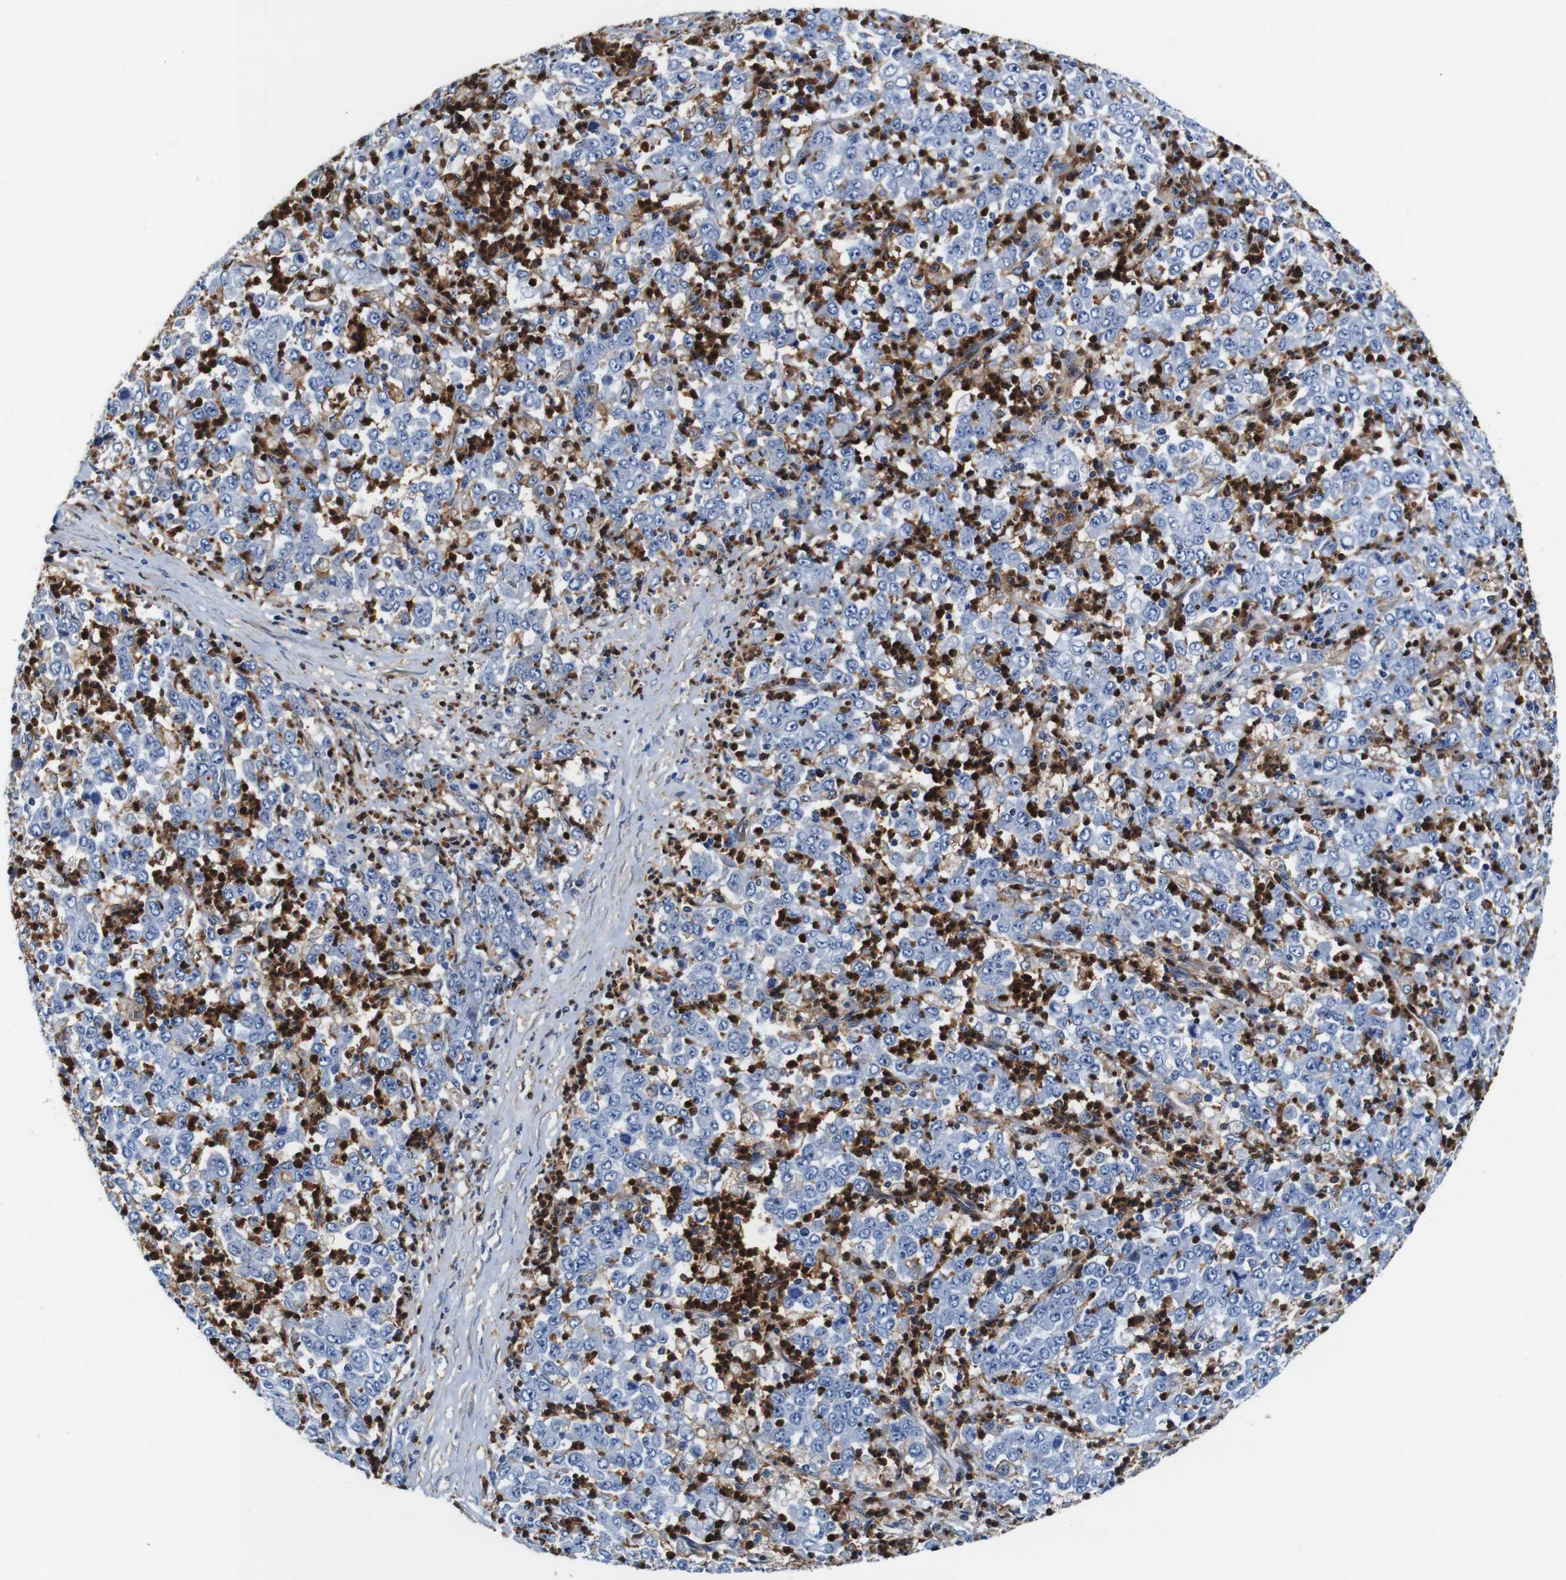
{"staining": {"intensity": "negative", "quantity": "none", "location": "none"}, "tissue": "stomach cancer", "cell_type": "Tumor cells", "image_type": "cancer", "snomed": [{"axis": "morphology", "description": "Adenocarcinoma, NOS"}, {"axis": "topography", "description": "Stomach, lower"}], "caption": "Protein analysis of stomach cancer (adenocarcinoma) demonstrates no significant expression in tumor cells.", "gene": "ANXA1", "patient": {"sex": "female", "age": 71}}